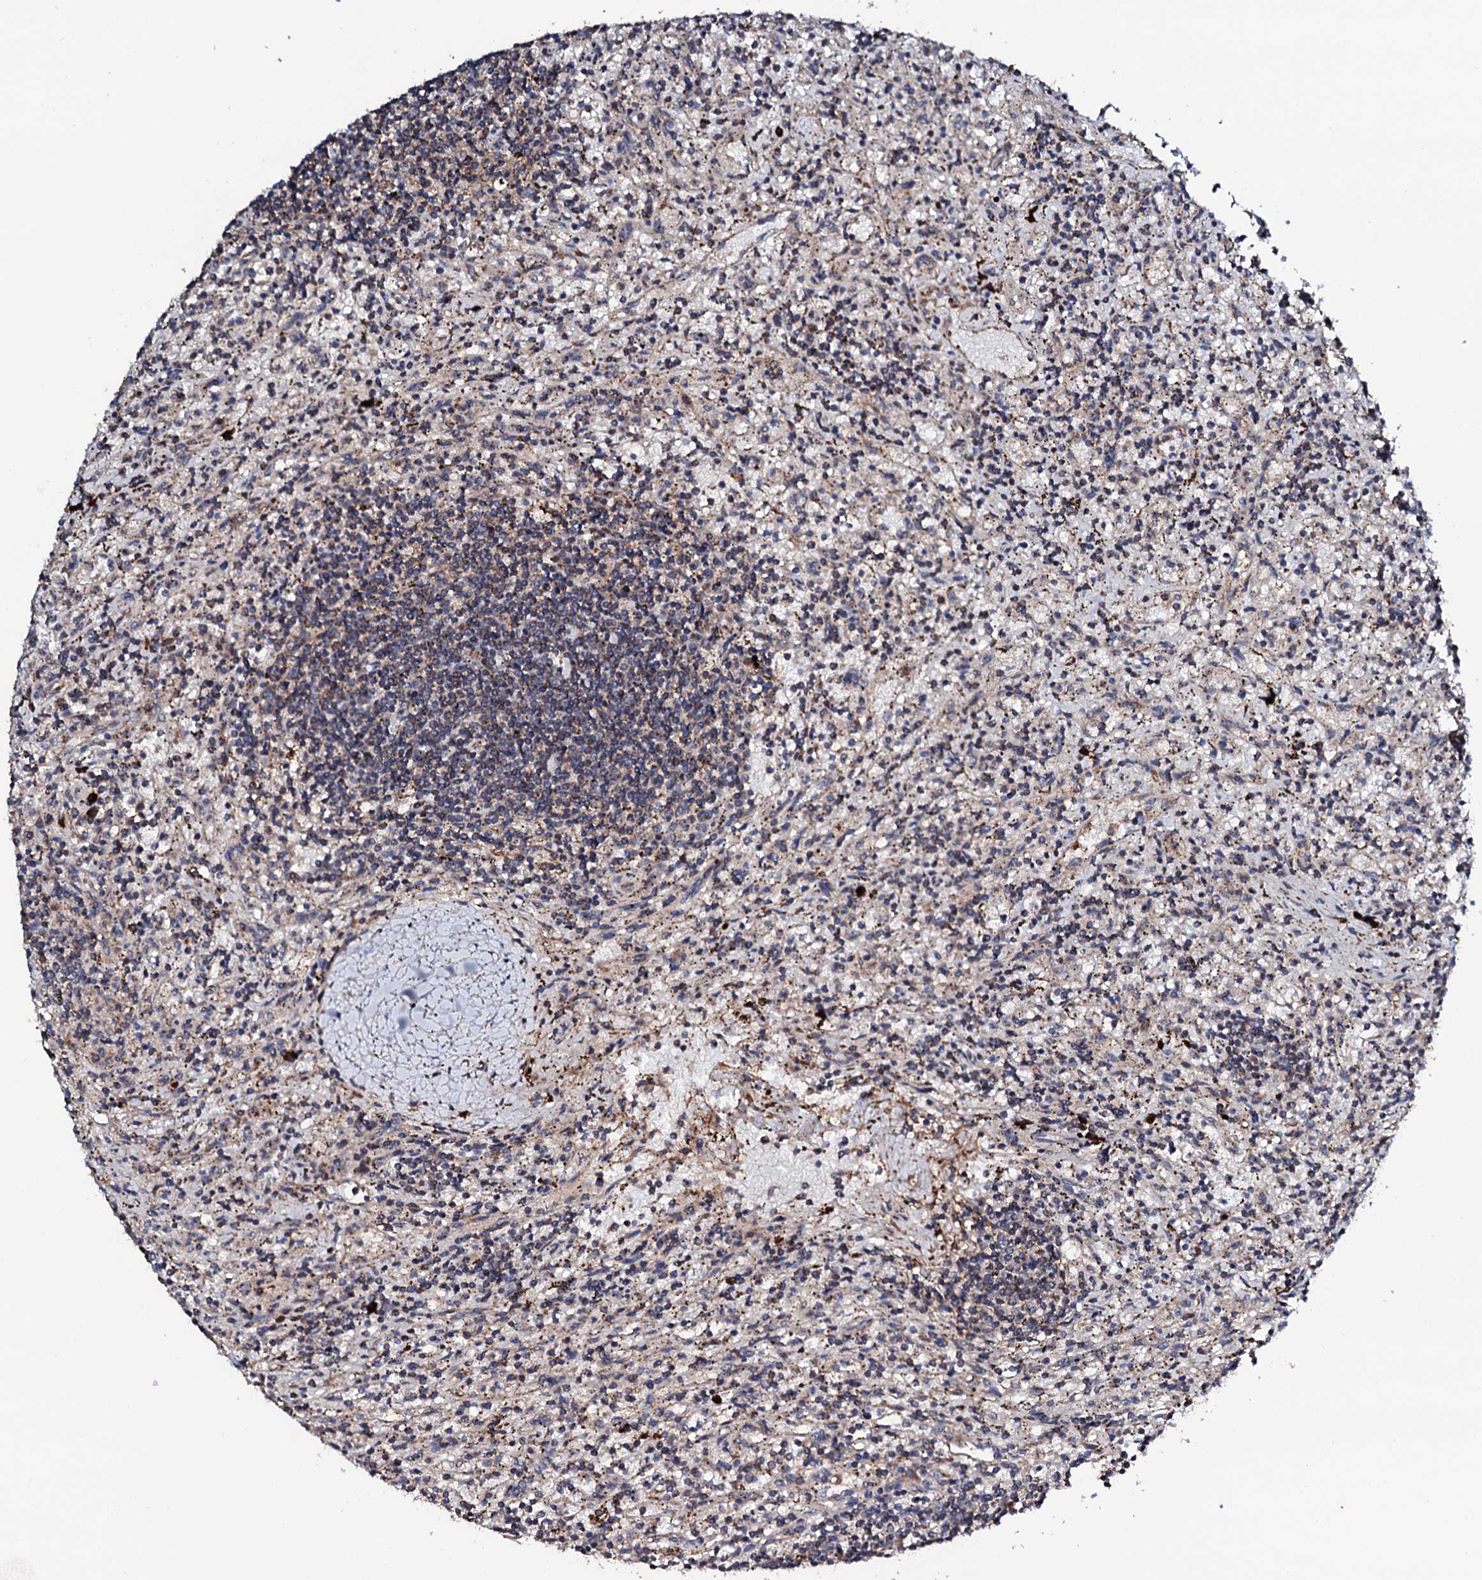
{"staining": {"intensity": "negative", "quantity": "none", "location": "none"}, "tissue": "lymphoma", "cell_type": "Tumor cells", "image_type": "cancer", "snomed": [{"axis": "morphology", "description": "Malignant lymphoma, non-Hodgkin's type, Low grade"}, {"axis": "topography", "description": "Spleen"}], "caption": "IHC of lymphoma displays no expression in tumor cells.", "gene": "KIF18A", "patient": {"sex": "male", "age": 76}}